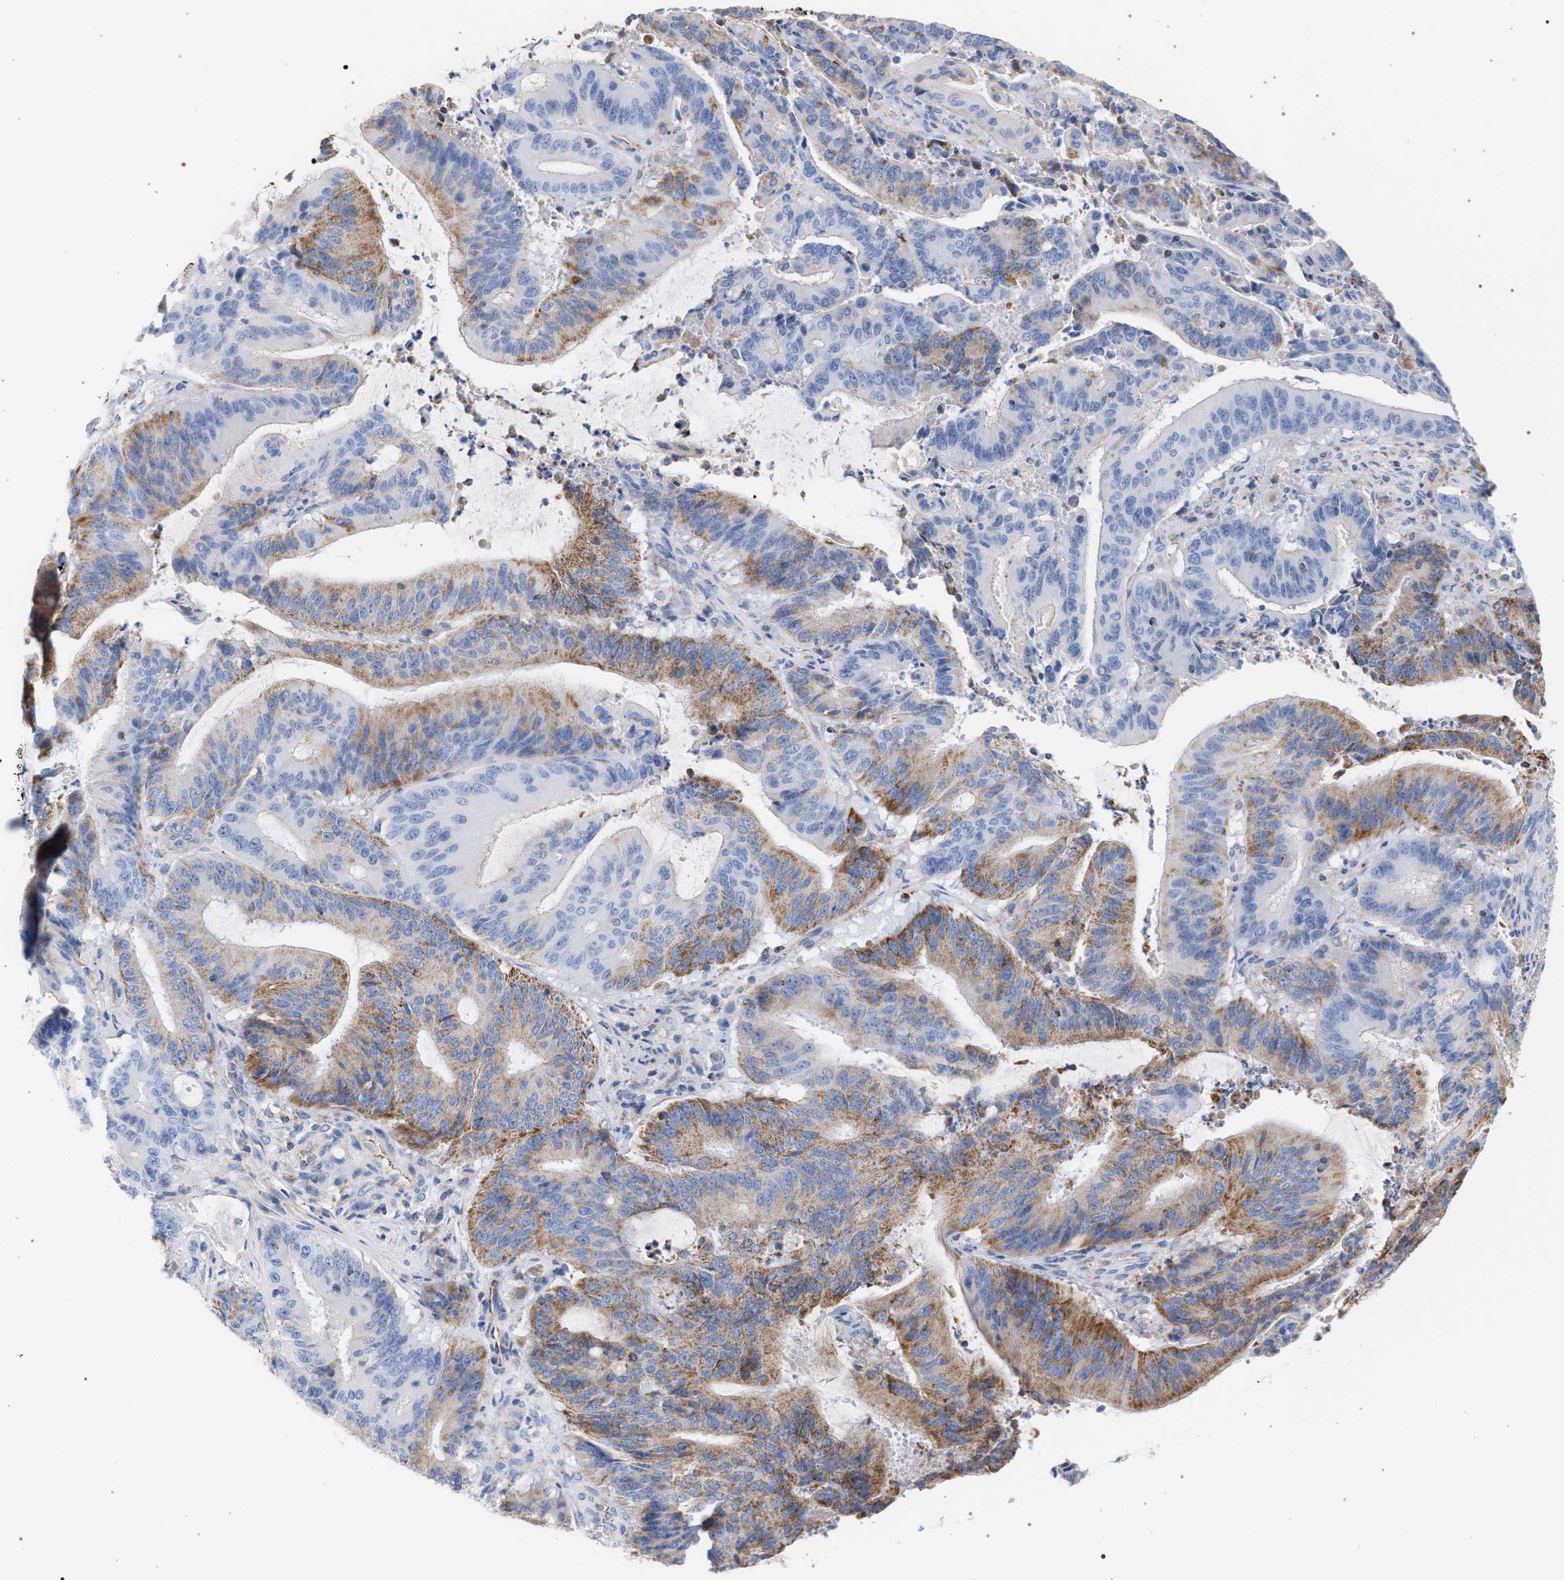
{"staining": {"intensity": "moderate", "quantity": "25%-75%", "location": "cytoplasmic/membranous"}, "tissue": "liver cancer", "cell_type": "Tumor cells", "image_type": "cancer", "snomed": [{"axis": "morphology", "description": "Normal tissue, NOS"}, {"axis": "morphology", "description": "Cholangiocarcinoma"}, {"axis": "topography", "description": "Liver"}, {"axis": "topography", "description": "Peripheral nerve tissue"}], "caption": "Liver cholangiocarcinoma stained with a brown dye reveals moderate cytoplasmic/membranous positive expression in about 25%-75% of tumor cells.", "gene": "ECI2", "patient": {"sex": "female", "age": 73}}